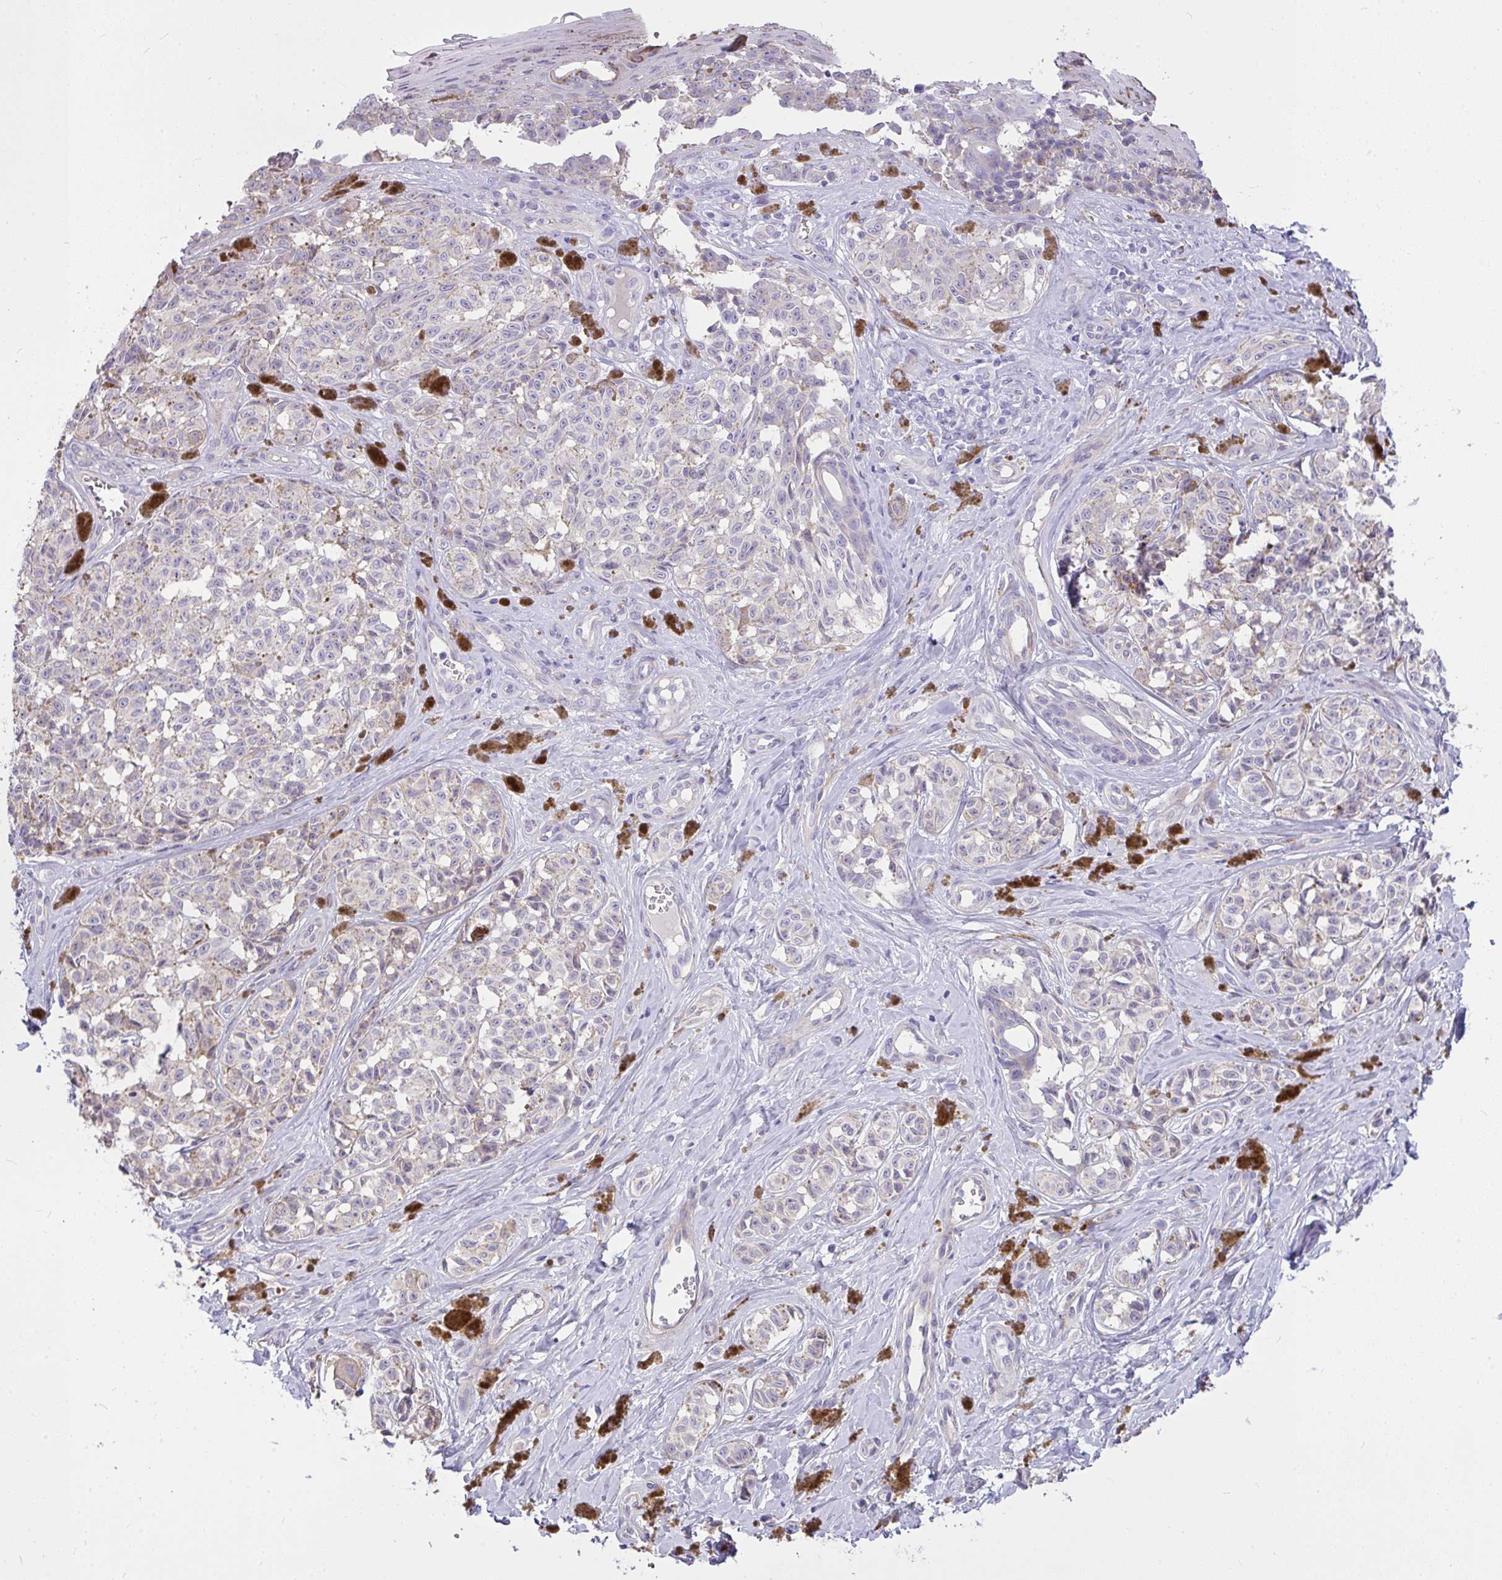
{"staining": {"intensity": "negative", "quantity": "none", "location": "none"}, "tissue": "melanoma", "cell_type": "Tumor cells", "image_type": "cancer", "snomed": [{"axis": "morphology", "description": "Malignant melanoma, NOS"}, {"axis": "topography", "description": "Skin"}], "caption": "Immunohistochemistry (IHC) image of malignant melanoma stained for a protein (brown), which displays no staining in tumor cells.", "gene": "MOCS1", "patient": {"sex": "female", "age": 65}}